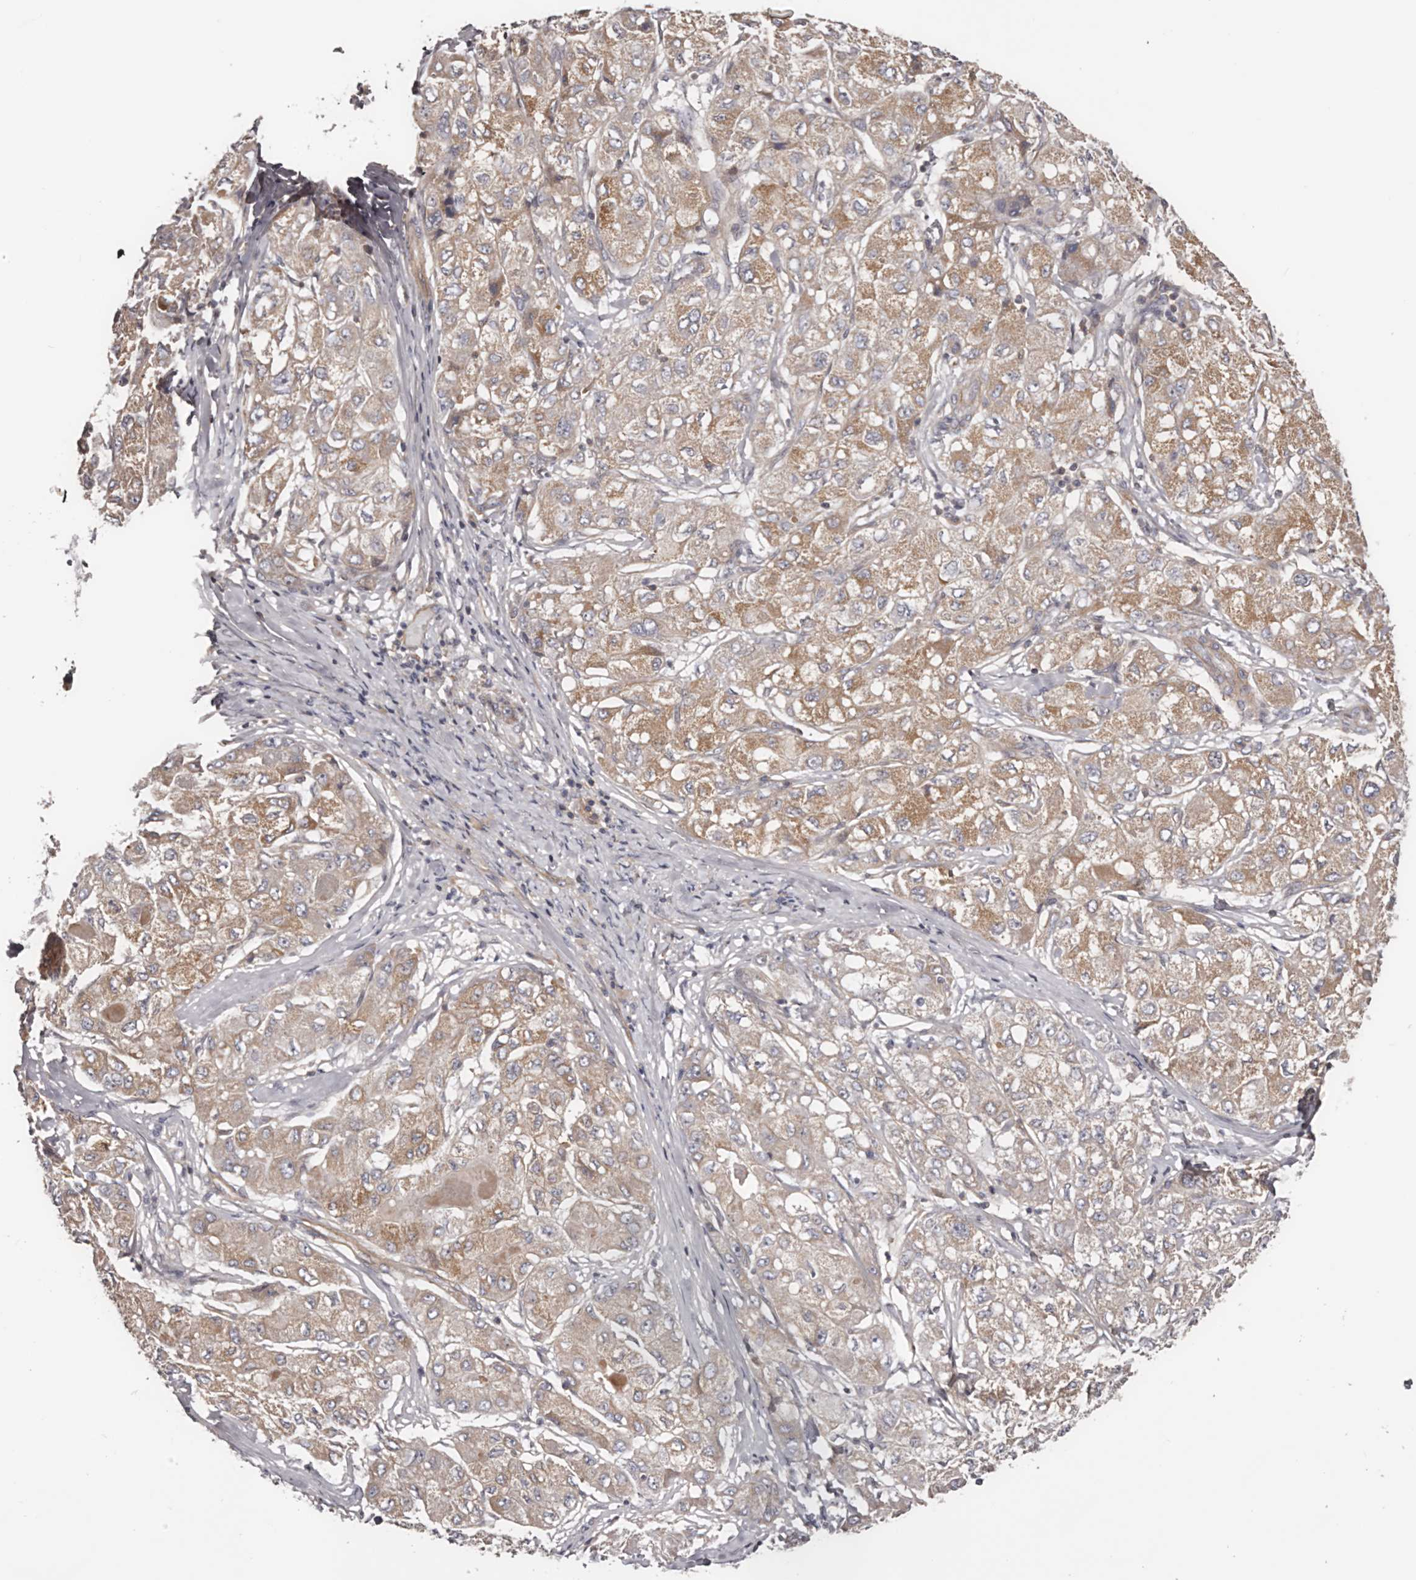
{"staining": {"intensity": "moderate", "quantity": "25%-75%", "location": "cytoplasmic/membranous"}, "tissue": "liver cancer", "cell_type": "Tumor cells", "image_type": "cancer", "snomed": [{"axis": "morphology", "description": "Carcinoma, Hepatocellular, NOS"}, {"axis": "topography", "description": "Liver"}], "caption": "Tumor cells exhibit medium levels of moderate cytoplasmic/membranous positivity in approximately 25%-75% of cells in human liver hepatocellular carcinoma.", "gene": "DMRT2", "patient": {"sex": "male", "age": 80}}